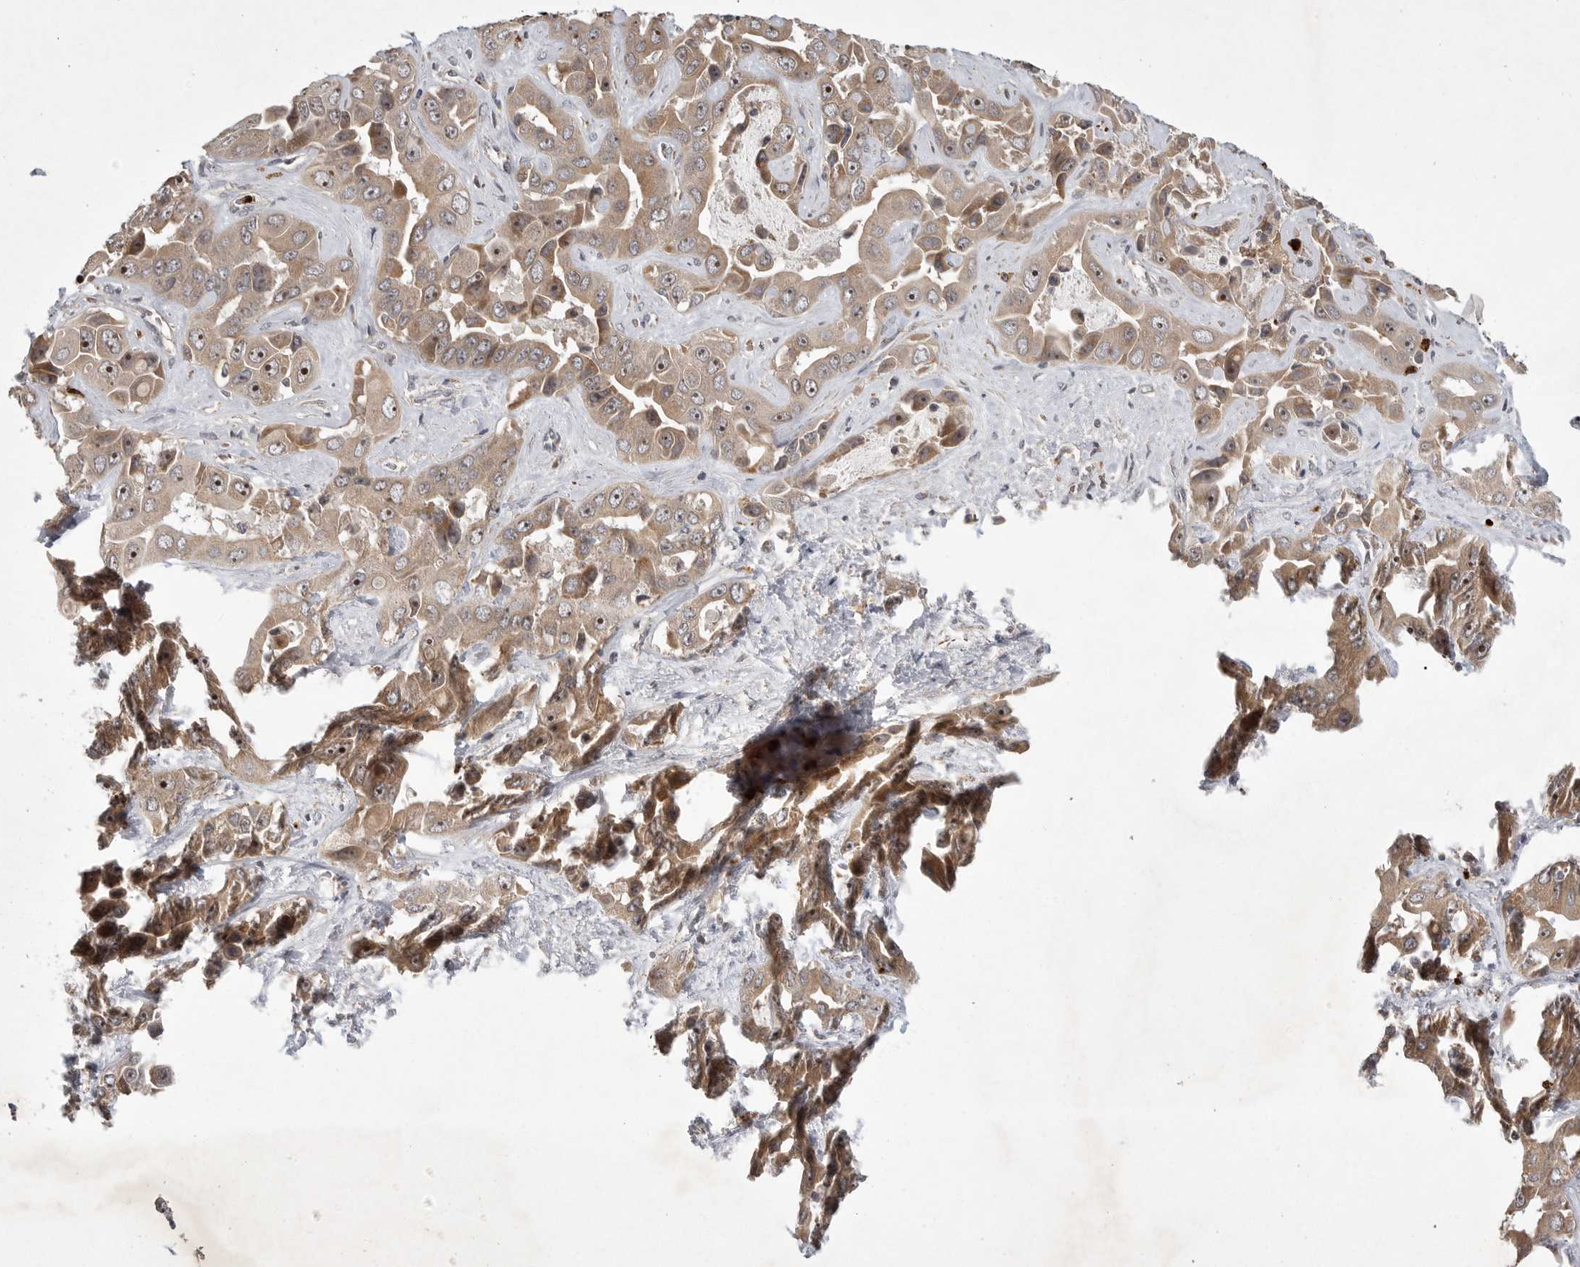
{"staining": {"intensity": "weak", "quantity": ">75%", "location": "cytoplasmic/membranous,nuclear"}, "tissue": "liver cancer", "cell_type": "Tumor cells", "image_type": "cancer", "snomed": [{"axis": "morphology", "description": "Cholangiocarcinoma"}, {"axis": "topography", "description": "Liver"}], "caption": "An image of liver cholangiocarcinoma stained for a protein exhibits weak cytoplasmic/membranous and nuclear brown staining in tumor cells.", "gene": "UBE3D", "patient": {"sex": "female", "age": 52}}